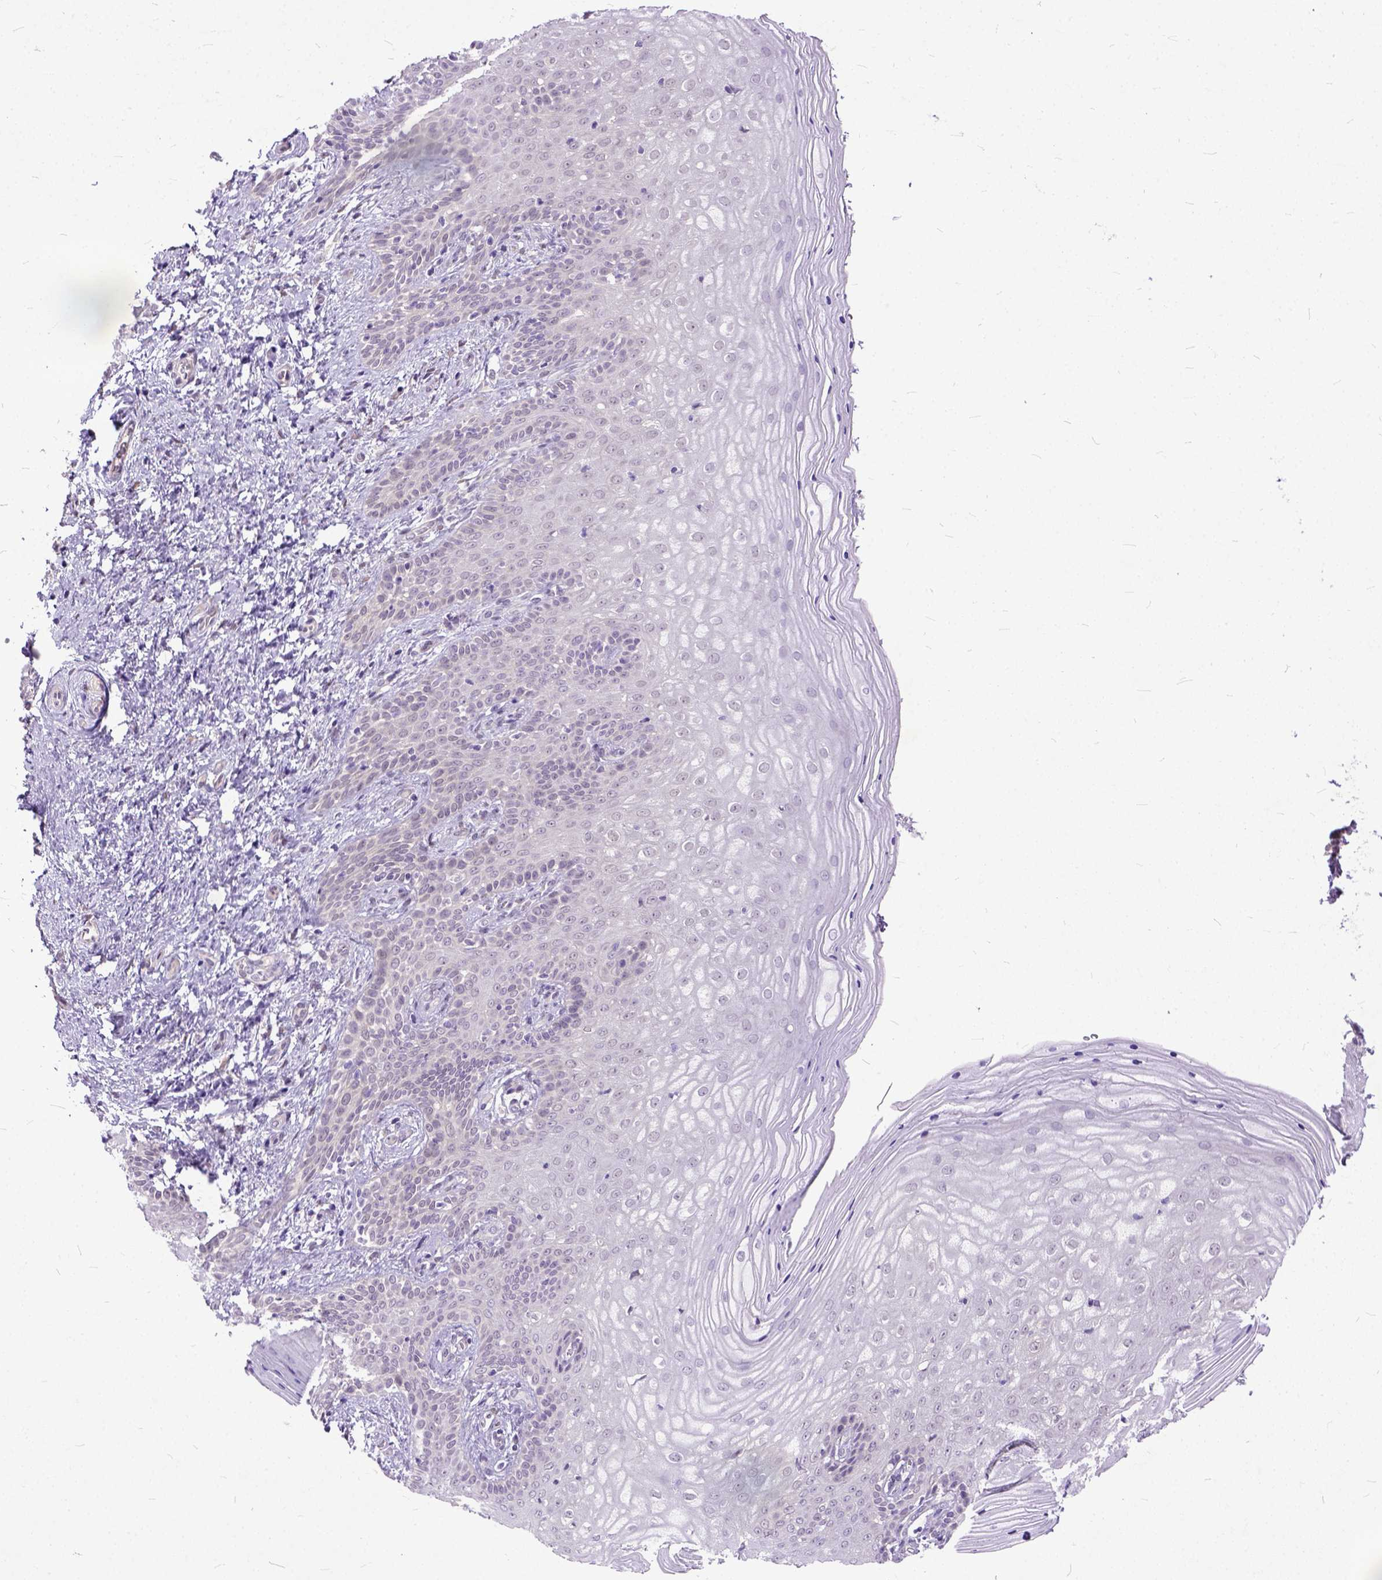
{"staining": {"intensity": "negative", "quantity": "none", "location": "none"}, "tissue": "vagina", "cell_type": "Squamous epithelial cells", "image_type": "normal", "snomed": [{"axis": "morphology", "description": "Normal tissue, NOS"}, {"axis": "topography", "description": "Vagina"}], "caption": "Squamous epithelial cells show no significant positivity in benign vagina. (DAB (3,3'-diaminobenzidine) IHC visualized using brightfield microscopy, high magnification).", "gene": "TCEAL7", "patient": {"sex": "female", "age": 45}}